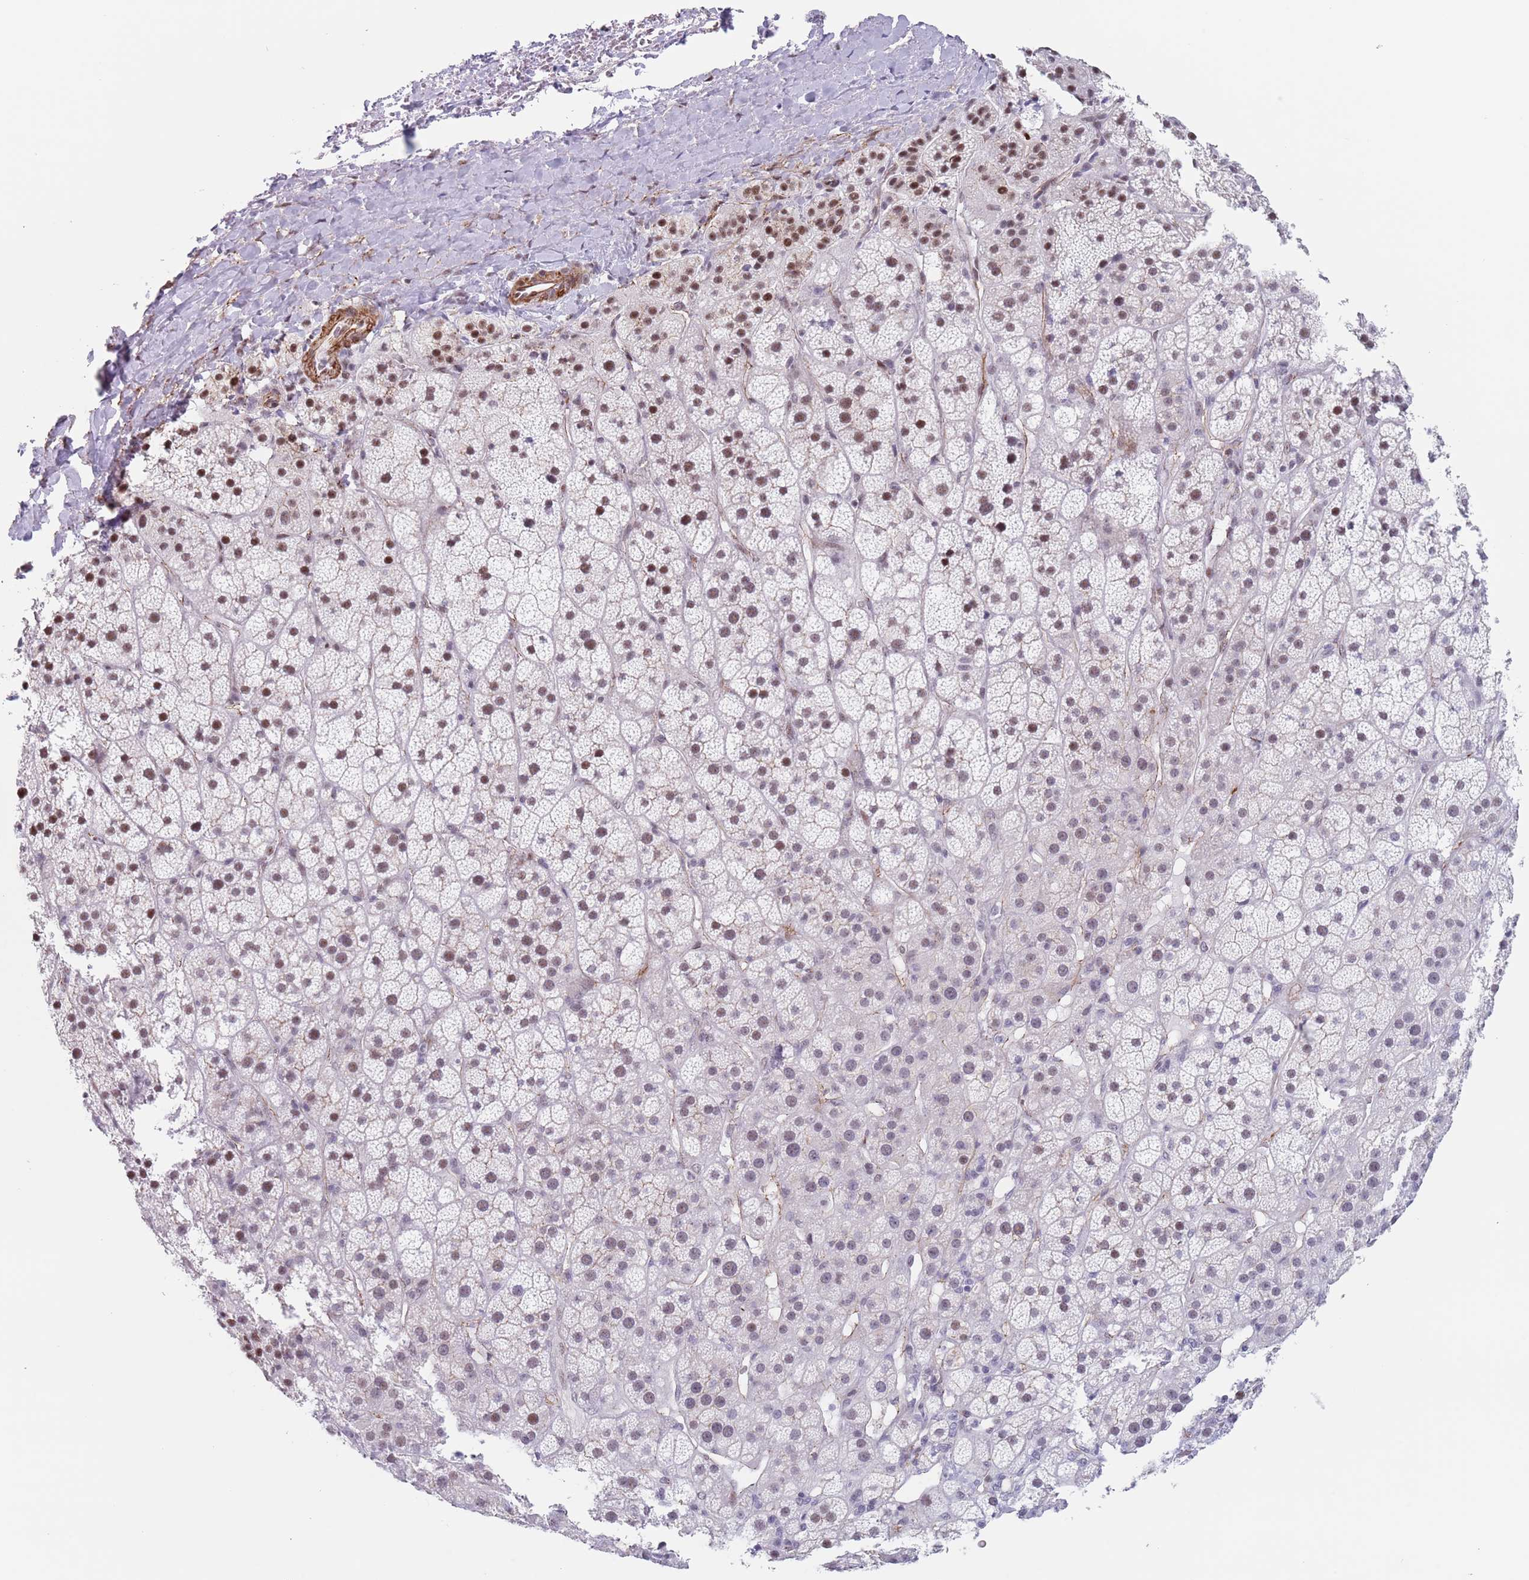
{"staining": {"intensity": "moderate", "quantity": "25%-75%", "location": "nuclear"}, "tissue": "adrenal gland", "cell_type": "Glandular cells", "image_type": "normal", "snomed": [{"axis": "morphology", "description": "Normal tissue, NOS"}, {"axis": "topography", "description": "Adrenal gland"}], "caption": "Brown immunohistochemical staining in unremarkable human adrenal gland exhibits moderate nuclear expression in about 25%-75% of glandular cells. Nuclei are stained in blue.", "gene": "OR5A2", "patient": {"sex": "female", "age": 70}}